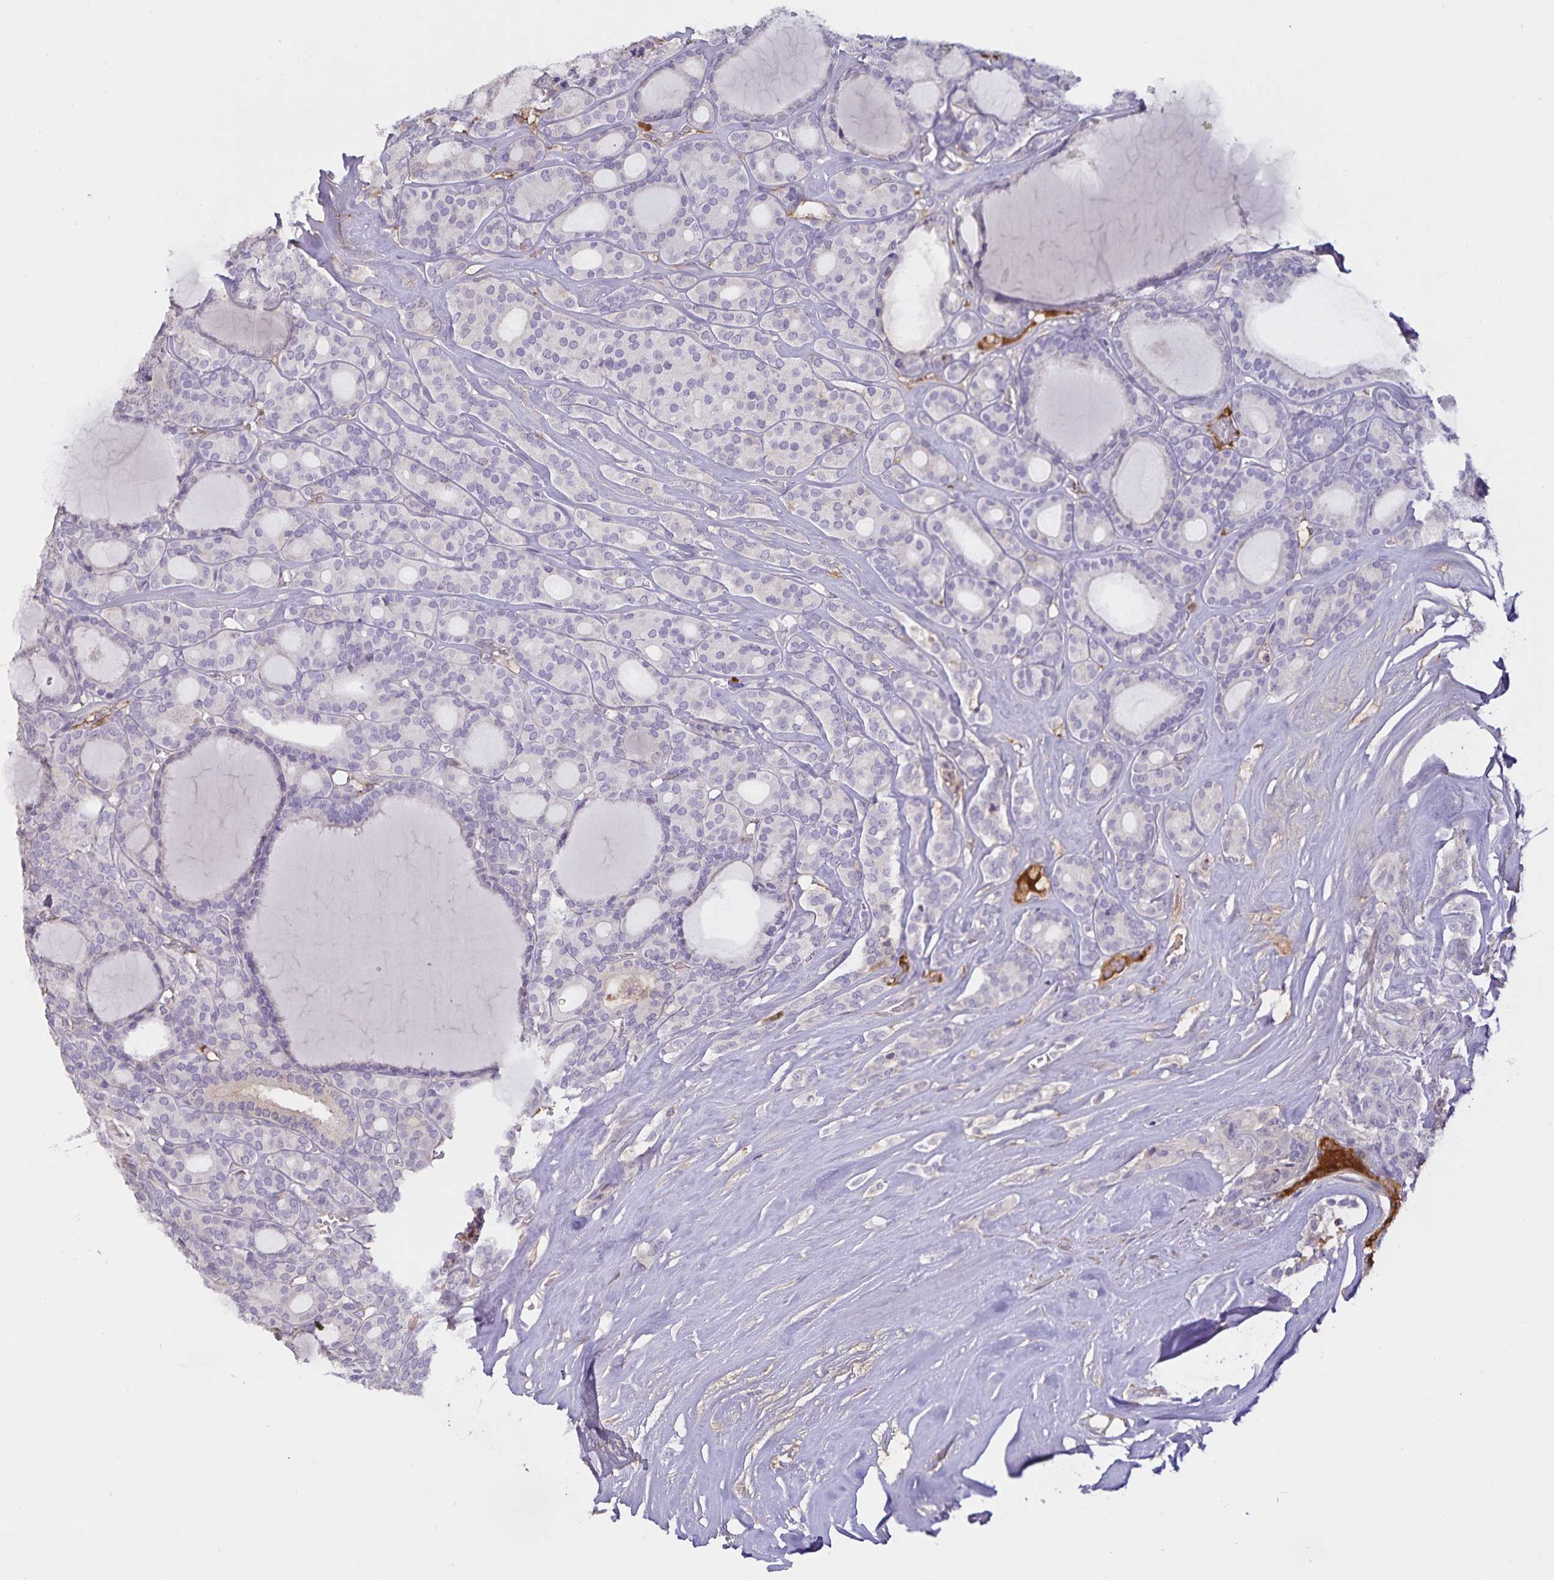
{"staining": {"intensity": "negative", "quantity": "none", "location": "none"}, "tissue": "thyroid cancer", "cell_type": "Tumor cells", "image_type": "cancer", "snomed": [{"axis": "morphology", "description": "Follicular adenoma carcinoma, NOS"}, {"axis": "topography", "description": "Thyroid gland"}], "caption": "Thyroid cancer was stained to show a protein in brown. There is no significant expression in tumor cells. The staining was performed using DAB (3,3'-diaminobenzidine) to visualize the protein expression in brown, while the nuclei were stained in blue with hematoxylin (Magnification: 20x).", "gene": "FGG", "patient": {"sex": "male", "age": 74}}